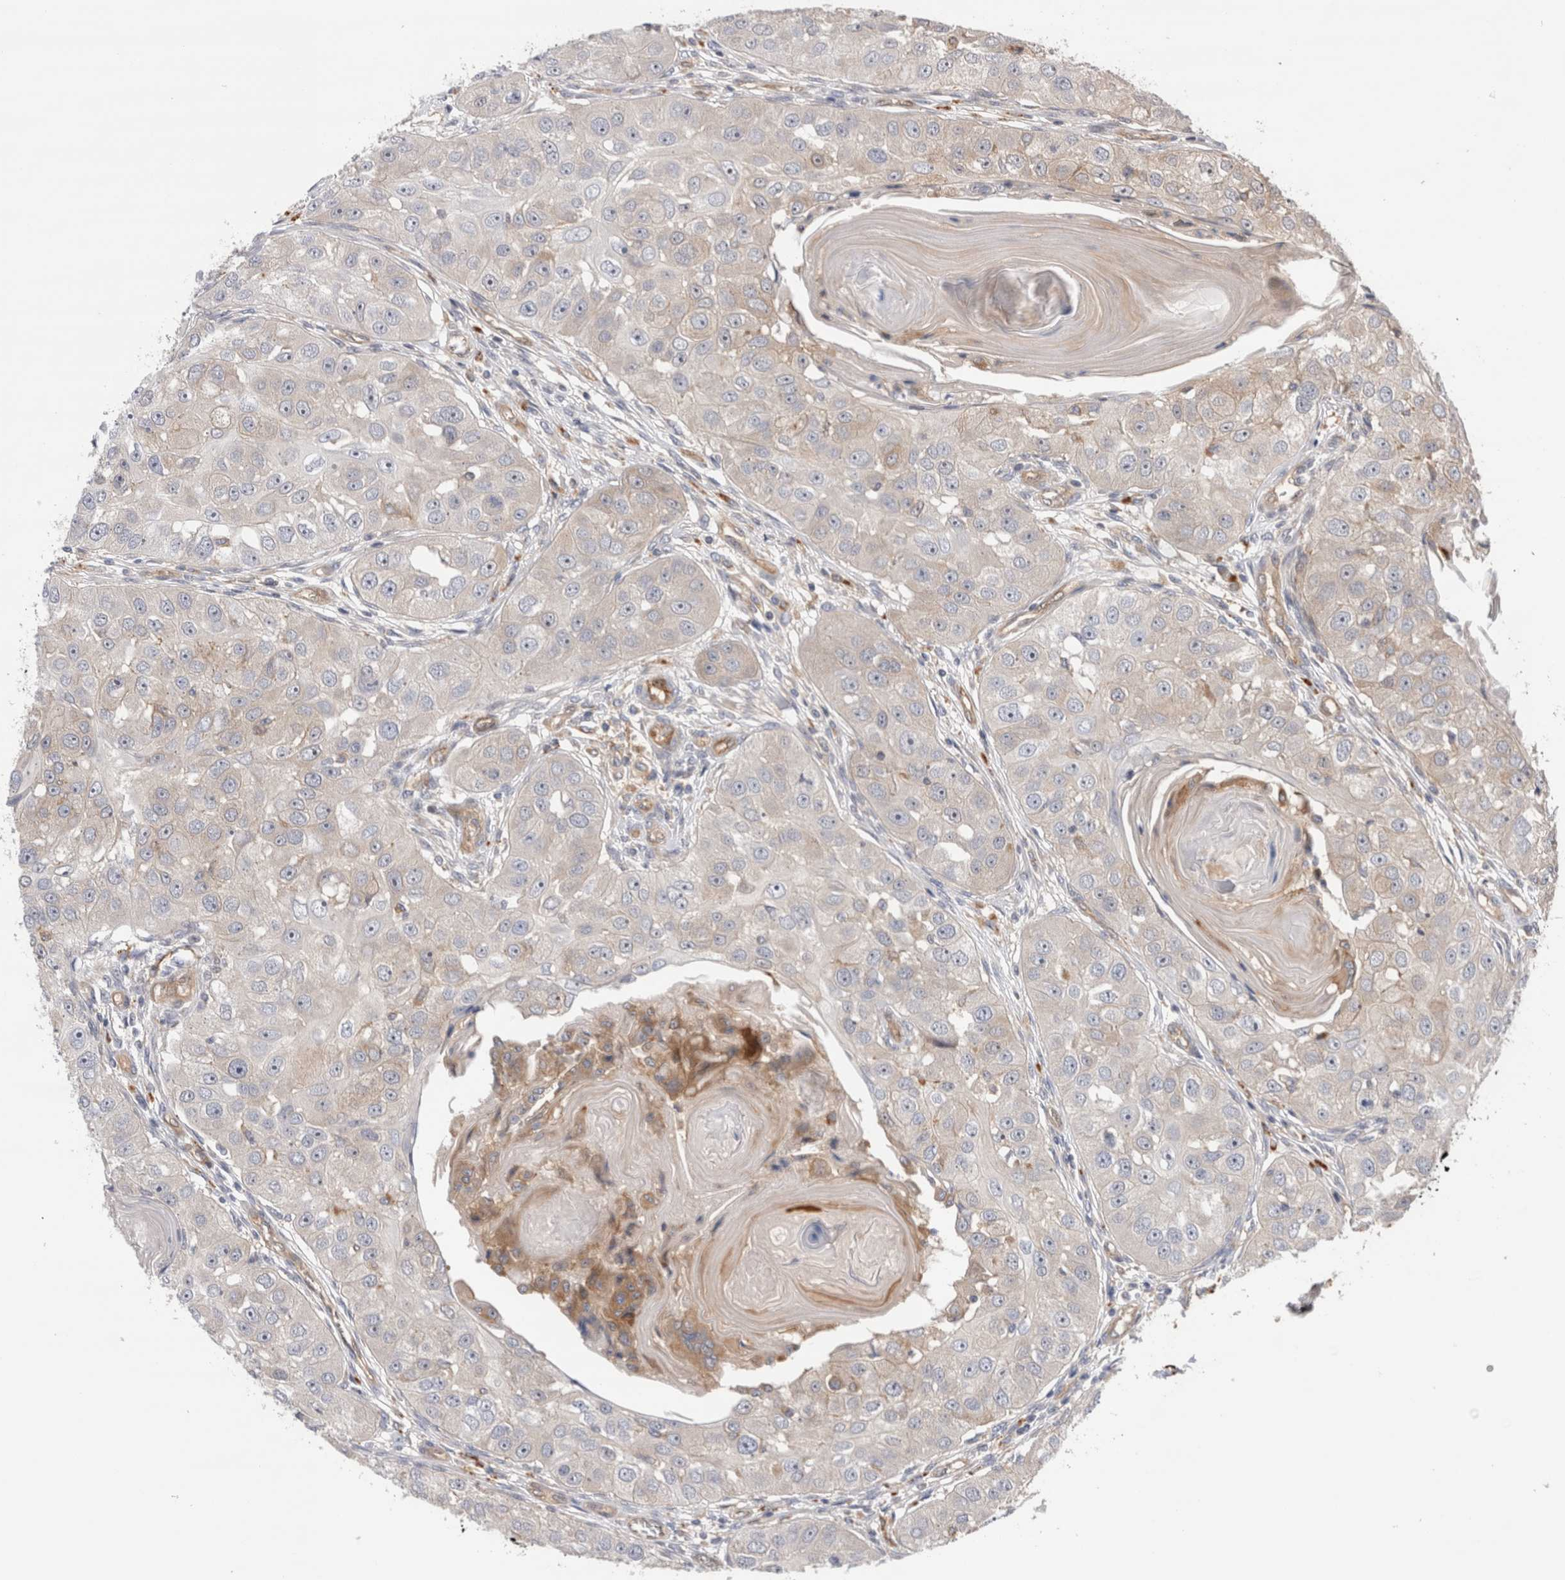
{"staining": {"intensity": "weak", "quantity": "<25%", "location": "cytoplasmic/membranous"}, "tissue": "head and neck cancer", "cell_type": "Tumor cells", "image_type": "cancer", "snomed": [{"axis": "morphology", "description": "Normal tissue, NOS"}, {"axis": "morphology", "description": "Squamous cell carcinoma, NOS"}, {"axis": "topography", "description": "Skeletal muscle"}, {"axis": "topography", "description": "Head-Neck"}], "caption": "A photomicrograph of human head and neck cancer is negative for staining in tumor cells.", "gene": "BNIP2", "patient": {"sex": "male", "age": 51}}